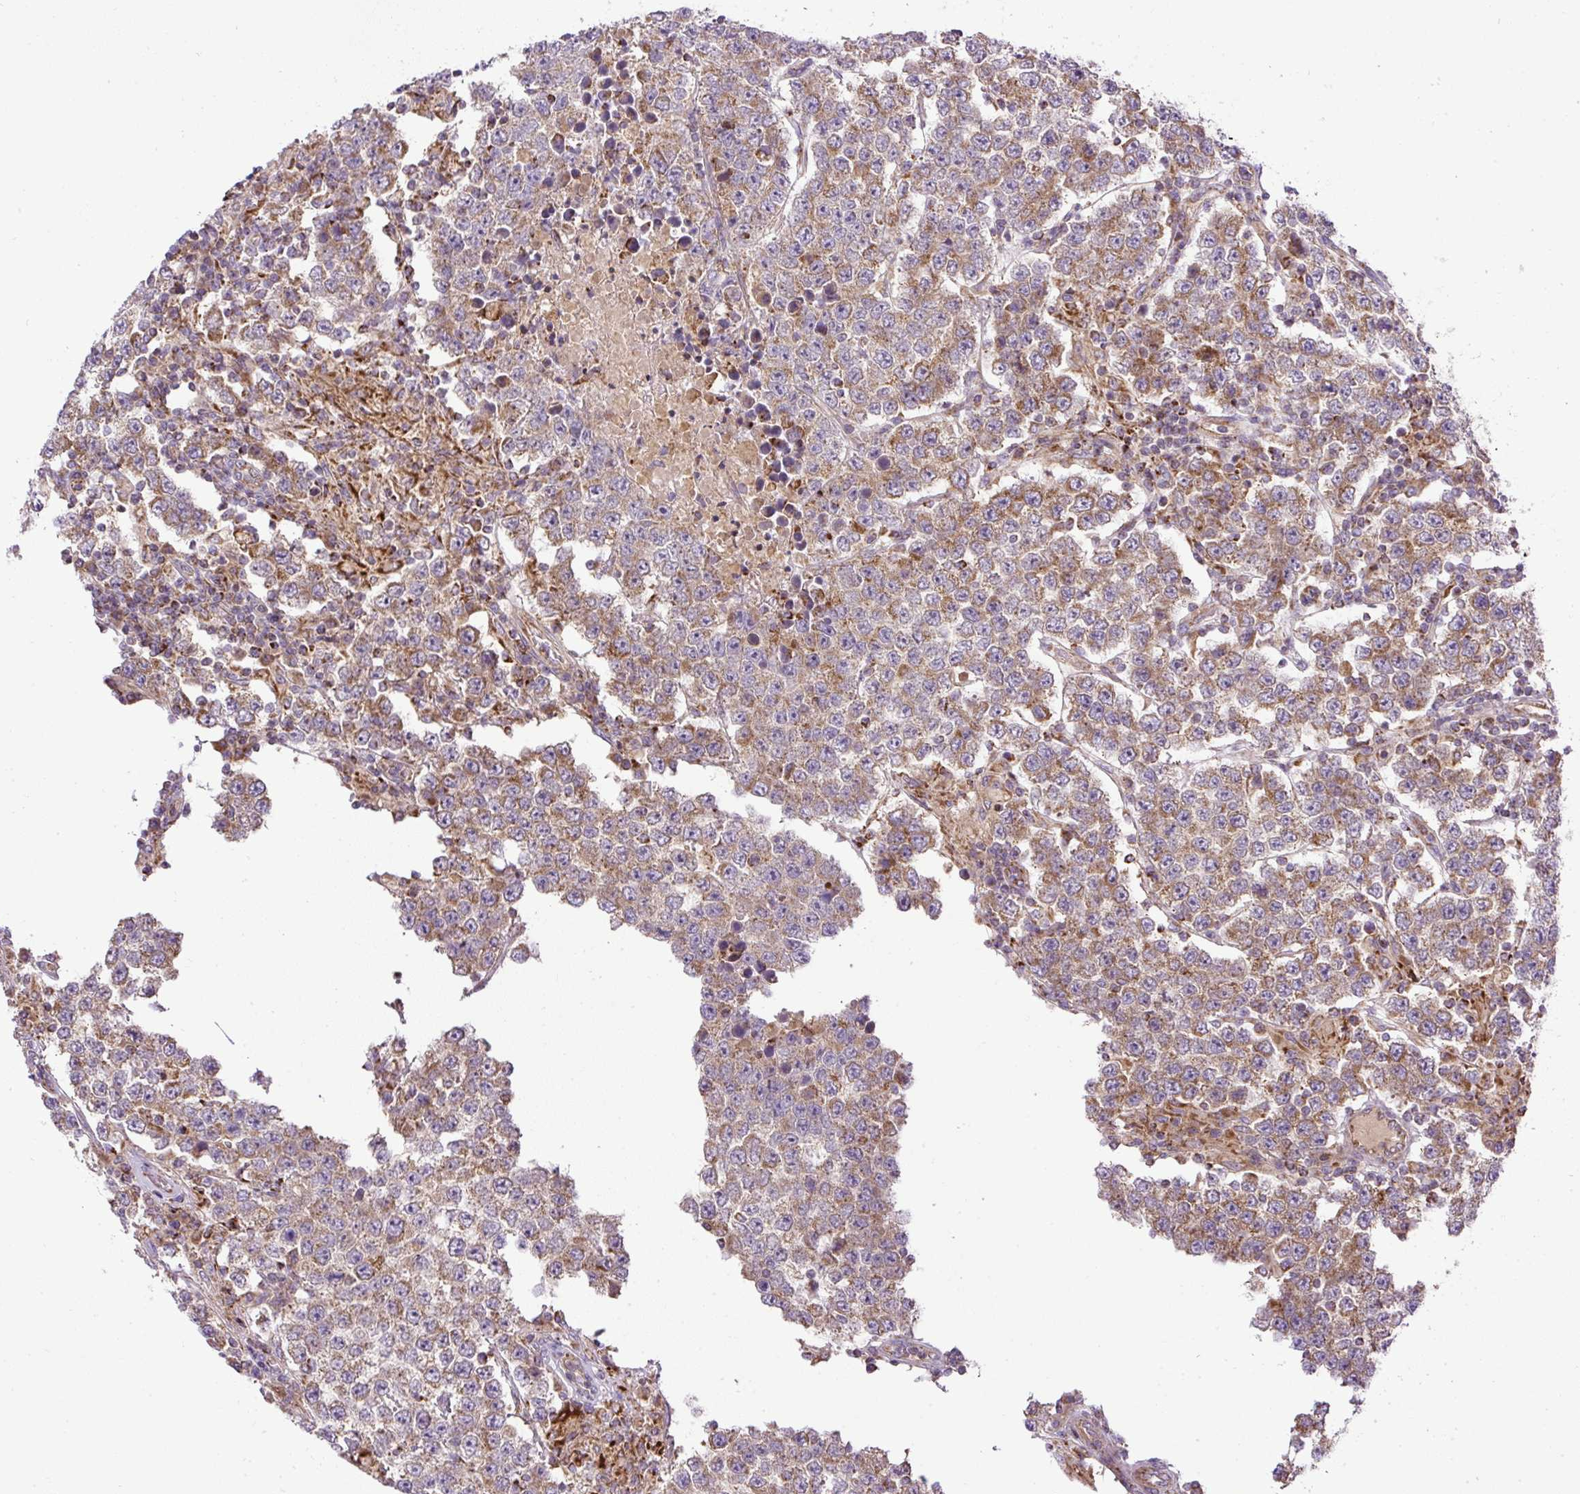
{"staining": {"intensity": "moderate", "quantity": ">75%", "location": "cytoplasmic/membranous"}, "tissue": "testis cancer", "cell_type": "Tumor cells", "image_type": "cancer", "snomed": [{"axis": "morphology", "description": "Normal tissue, NOS"}, {"axis": "morphology", "description": "Urothelial carcinoma, High grade"}, {"axis": "morphology", "description": "Seminoma, NOS"}, {"axis": "morphology", "description": "Carcinoma, Embryonal, NOS"}, {"axis": "topography", "description": "Urinary bladder"}, {"axis": "topography", "description": "Testis"}], "caption": "About >75% of tumor cells in testis cancer (embryonal carcinoma) reveal moderate cytoplasmic/membranous protein positivity as visualized by brown immunohistochemical staining.", "gene": "ZNF547", "patient": {"sex": "male", "age": 41}}